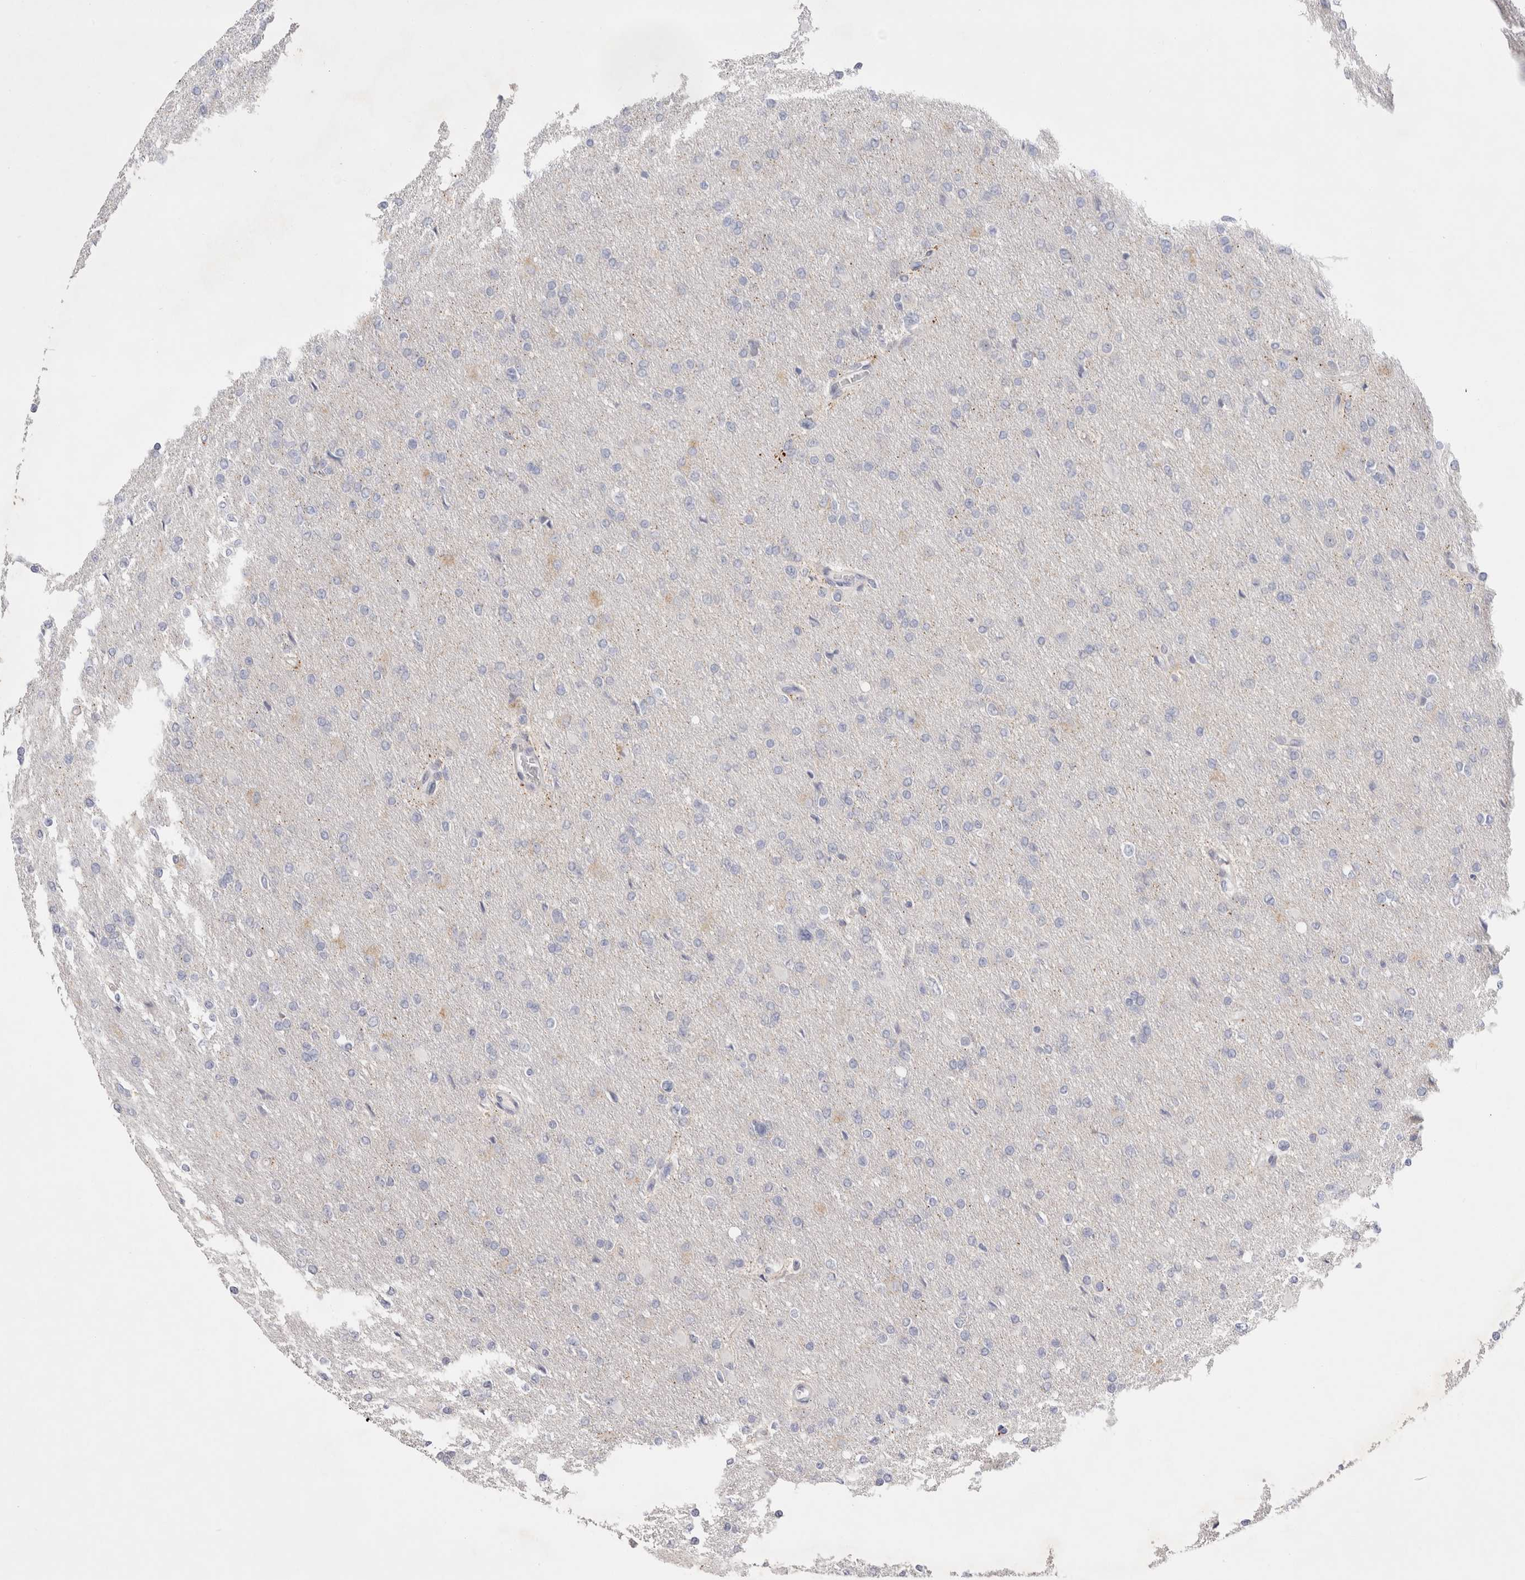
{"staining": {"intensity": "negative", "quantity": "none", "location": "none"}, "tissue": "glioma", "cell_type": "Tumor cells", "image_type": "cancer", "snomed": [{"axis": "morphology", "description": "Glioma, malignant, High grade"}, {"axis": "topography", "description": "Cerebral cortex"}], "caption": "Photomicrograph shows no protein positivity in tumor cells of malignant glioma (high-grade) tissue. Nuclei are stained in blue.", "gene": "SPINK2", "patient": {"sex": "female", "age": 36}}